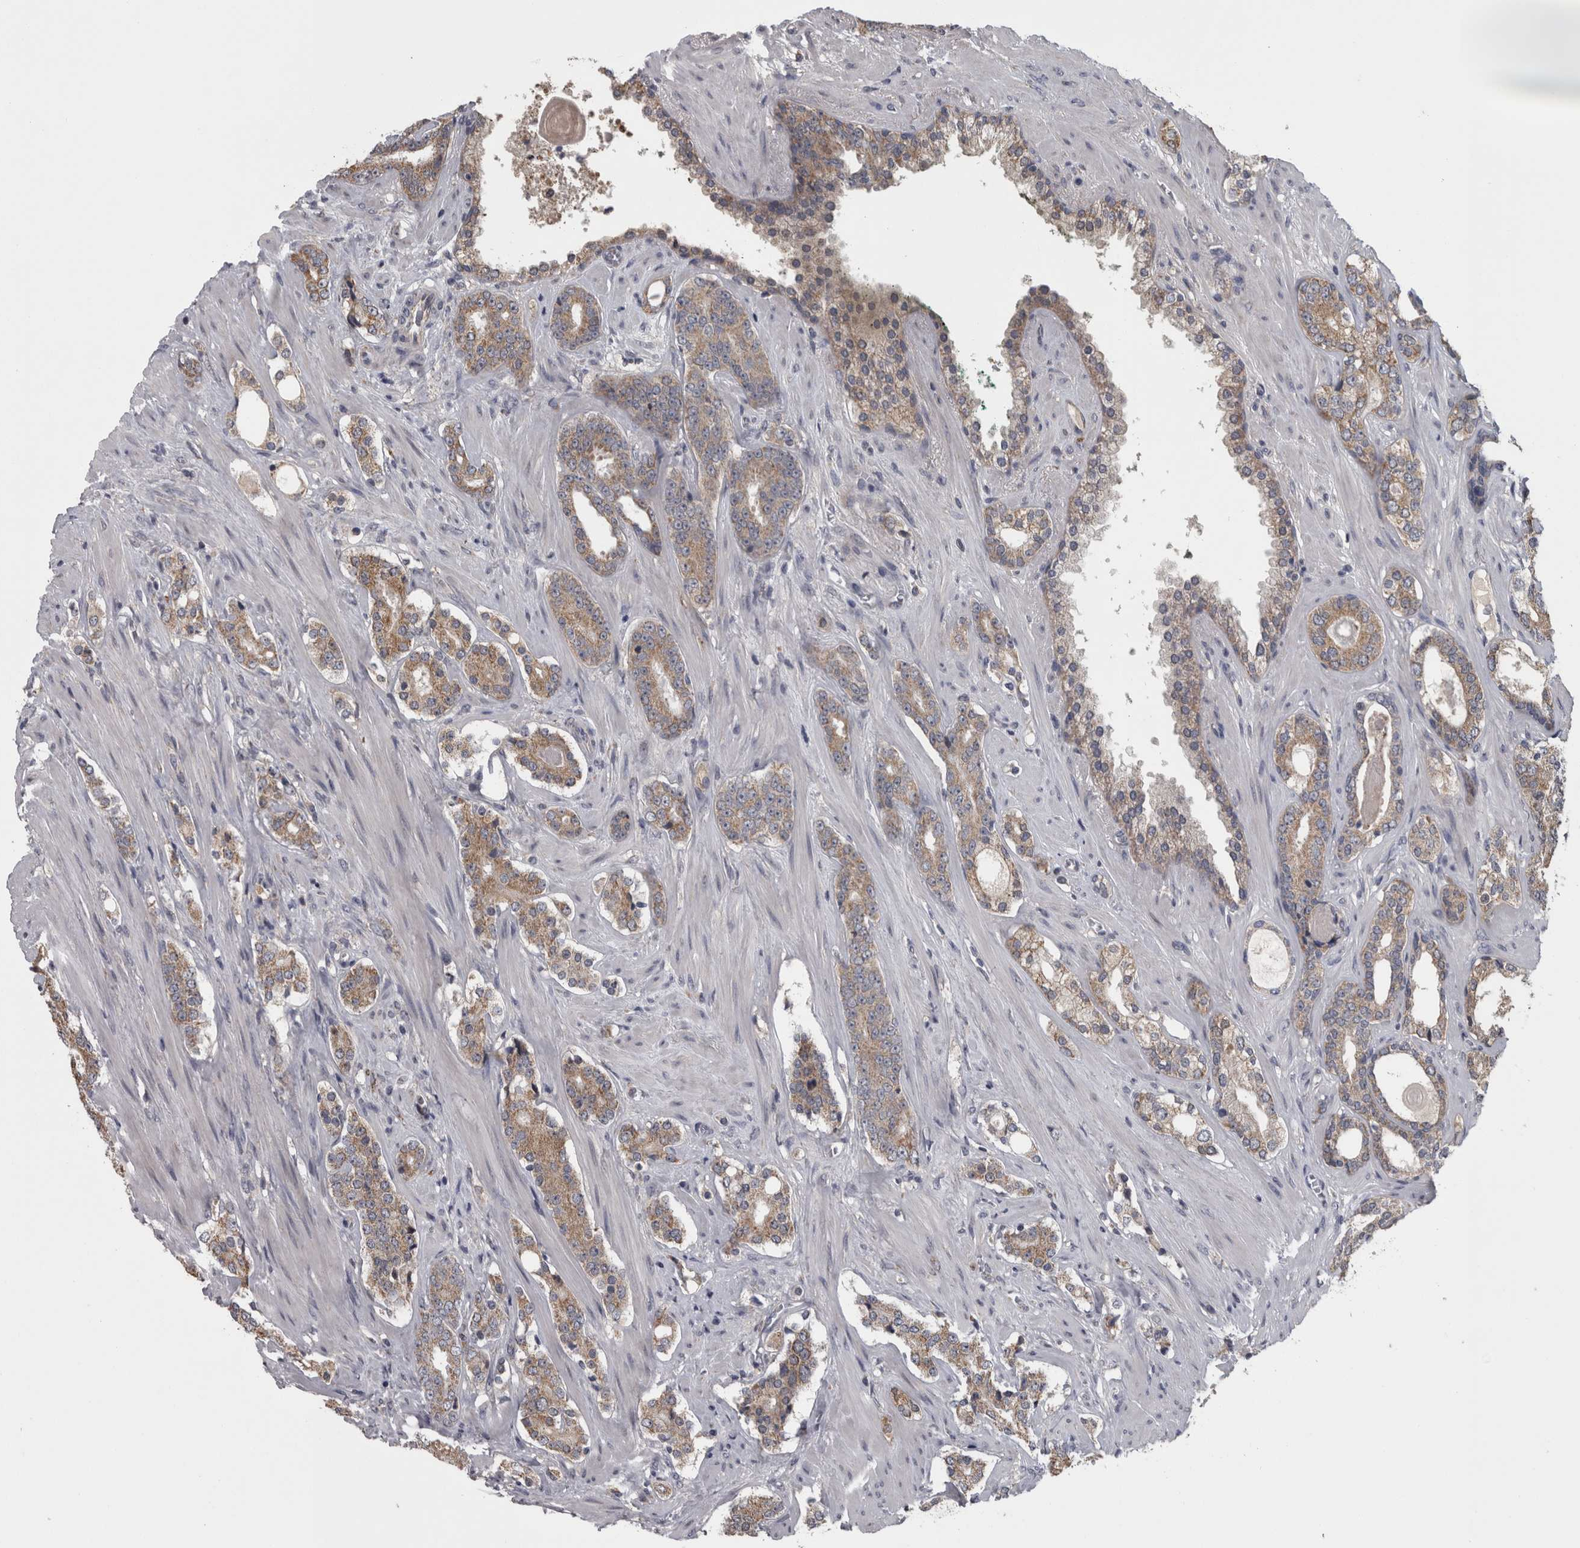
{"staining": {"intensity": "moderate", "quantity": ">75%", "location": "cytoplasmic/membranous"}, "tissue": "prostate cancer", "cell_type": "Tumor cells", "image_type": "cancer", "snomed": [{"axis": "morphology", "description": "Adenocarcinoma, High grade"}, {"axis": "topography", "description": "Prostate"}], "caption": "Prostate cancer (high-grade adenocarcinoma) stained for a protein shows moderate cytoplasmic/membranous positivity in tumor cells.", "gene": "DBT", "patient": {"sex": "male", "age": 71}}